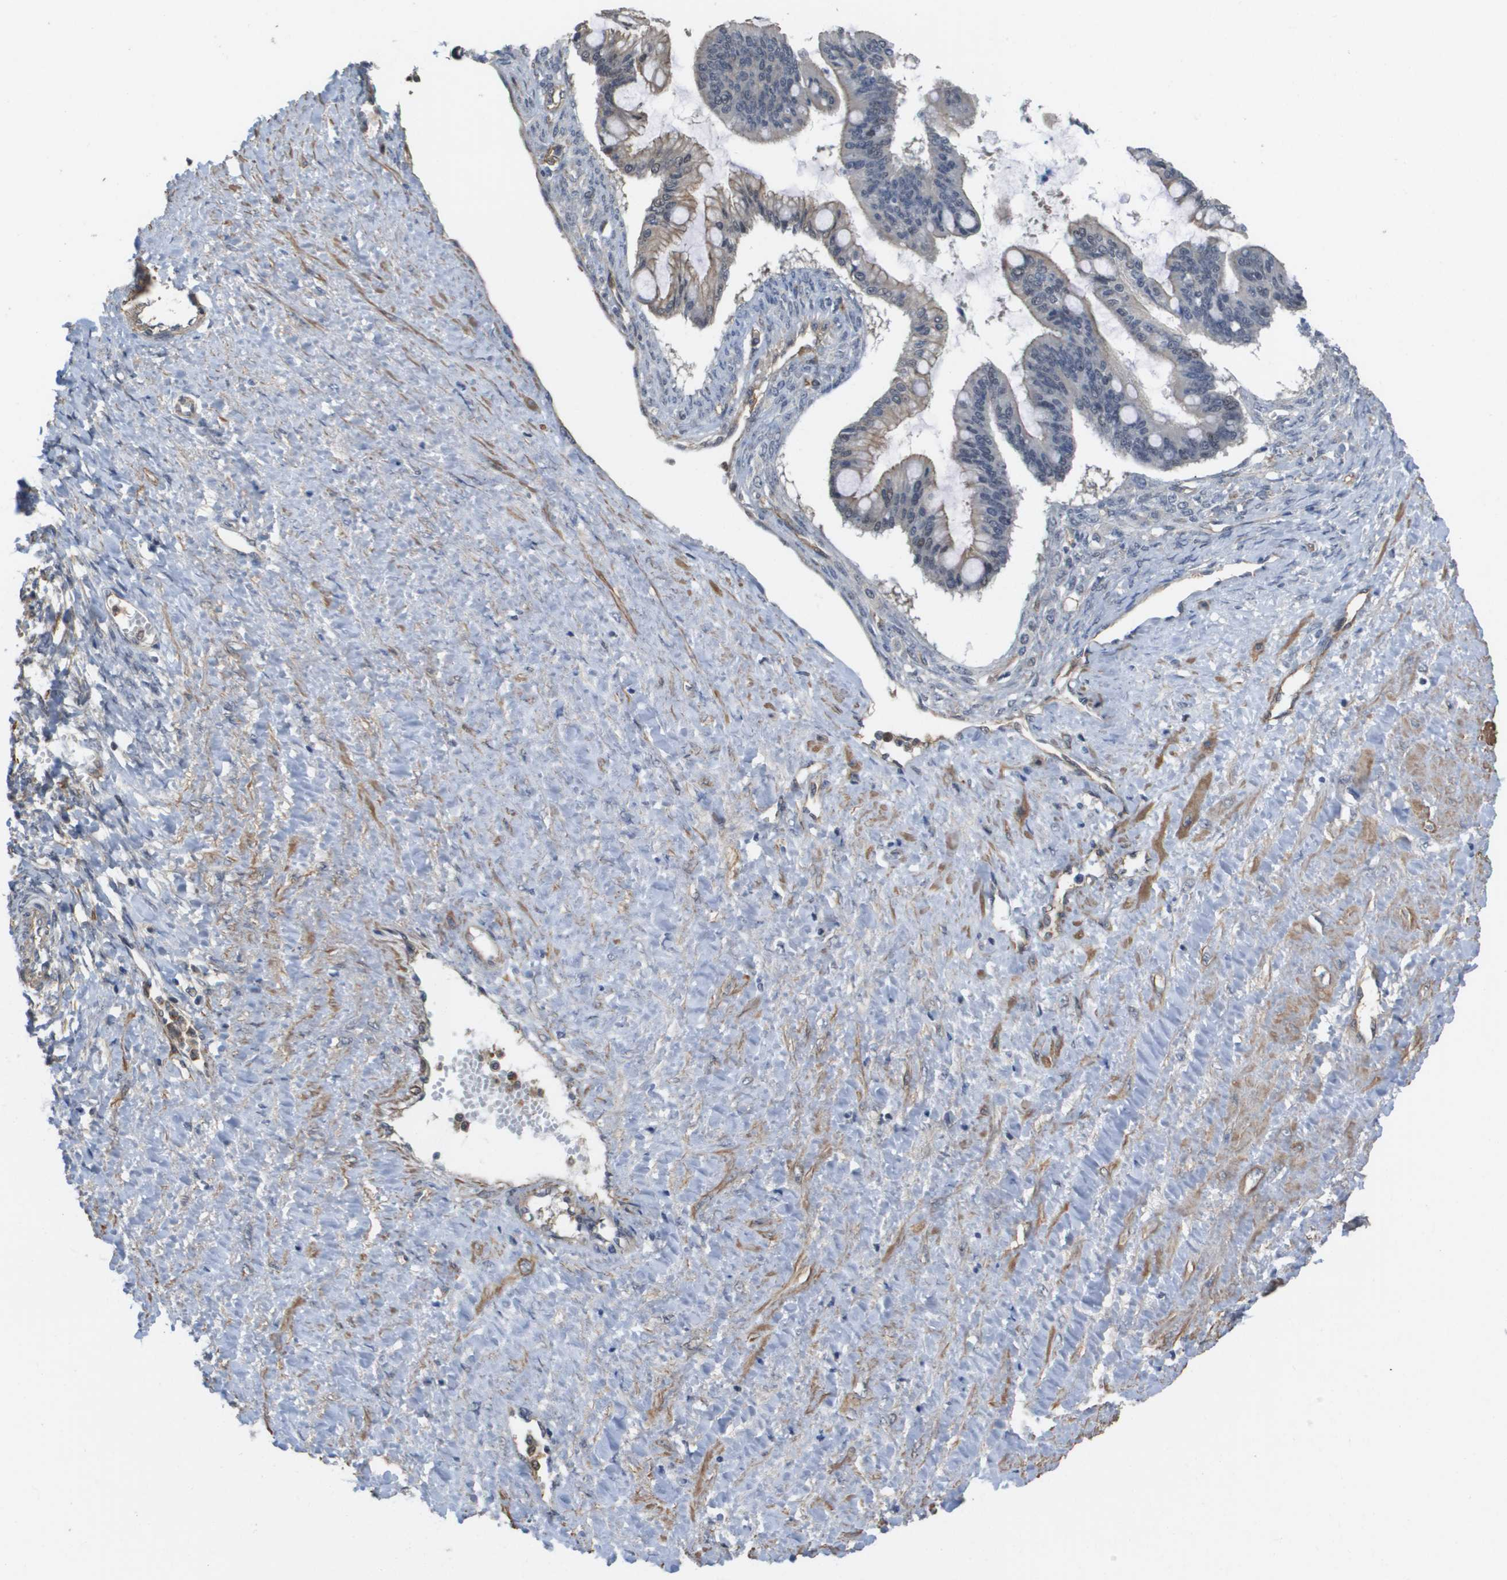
{"staining": {"intensity": "negative", "quantity": "none", "location": "none"}, "tissue": "ovarian cancer", "cell_type": "Tumor cells", "image_type": "cancer", "snomed": [{"axis": "morphology", "description": "Cystadenocarcinoma, mucinous, NOS"}, {"axis": "topography", "description": "Ovary"}], "caption": "Tumor cells are negative for protein expression in human mucinous cystadenocarcinoma (ovarian).", "gene": "RNF112", "patient": {"sex": "female", "age": 73}}